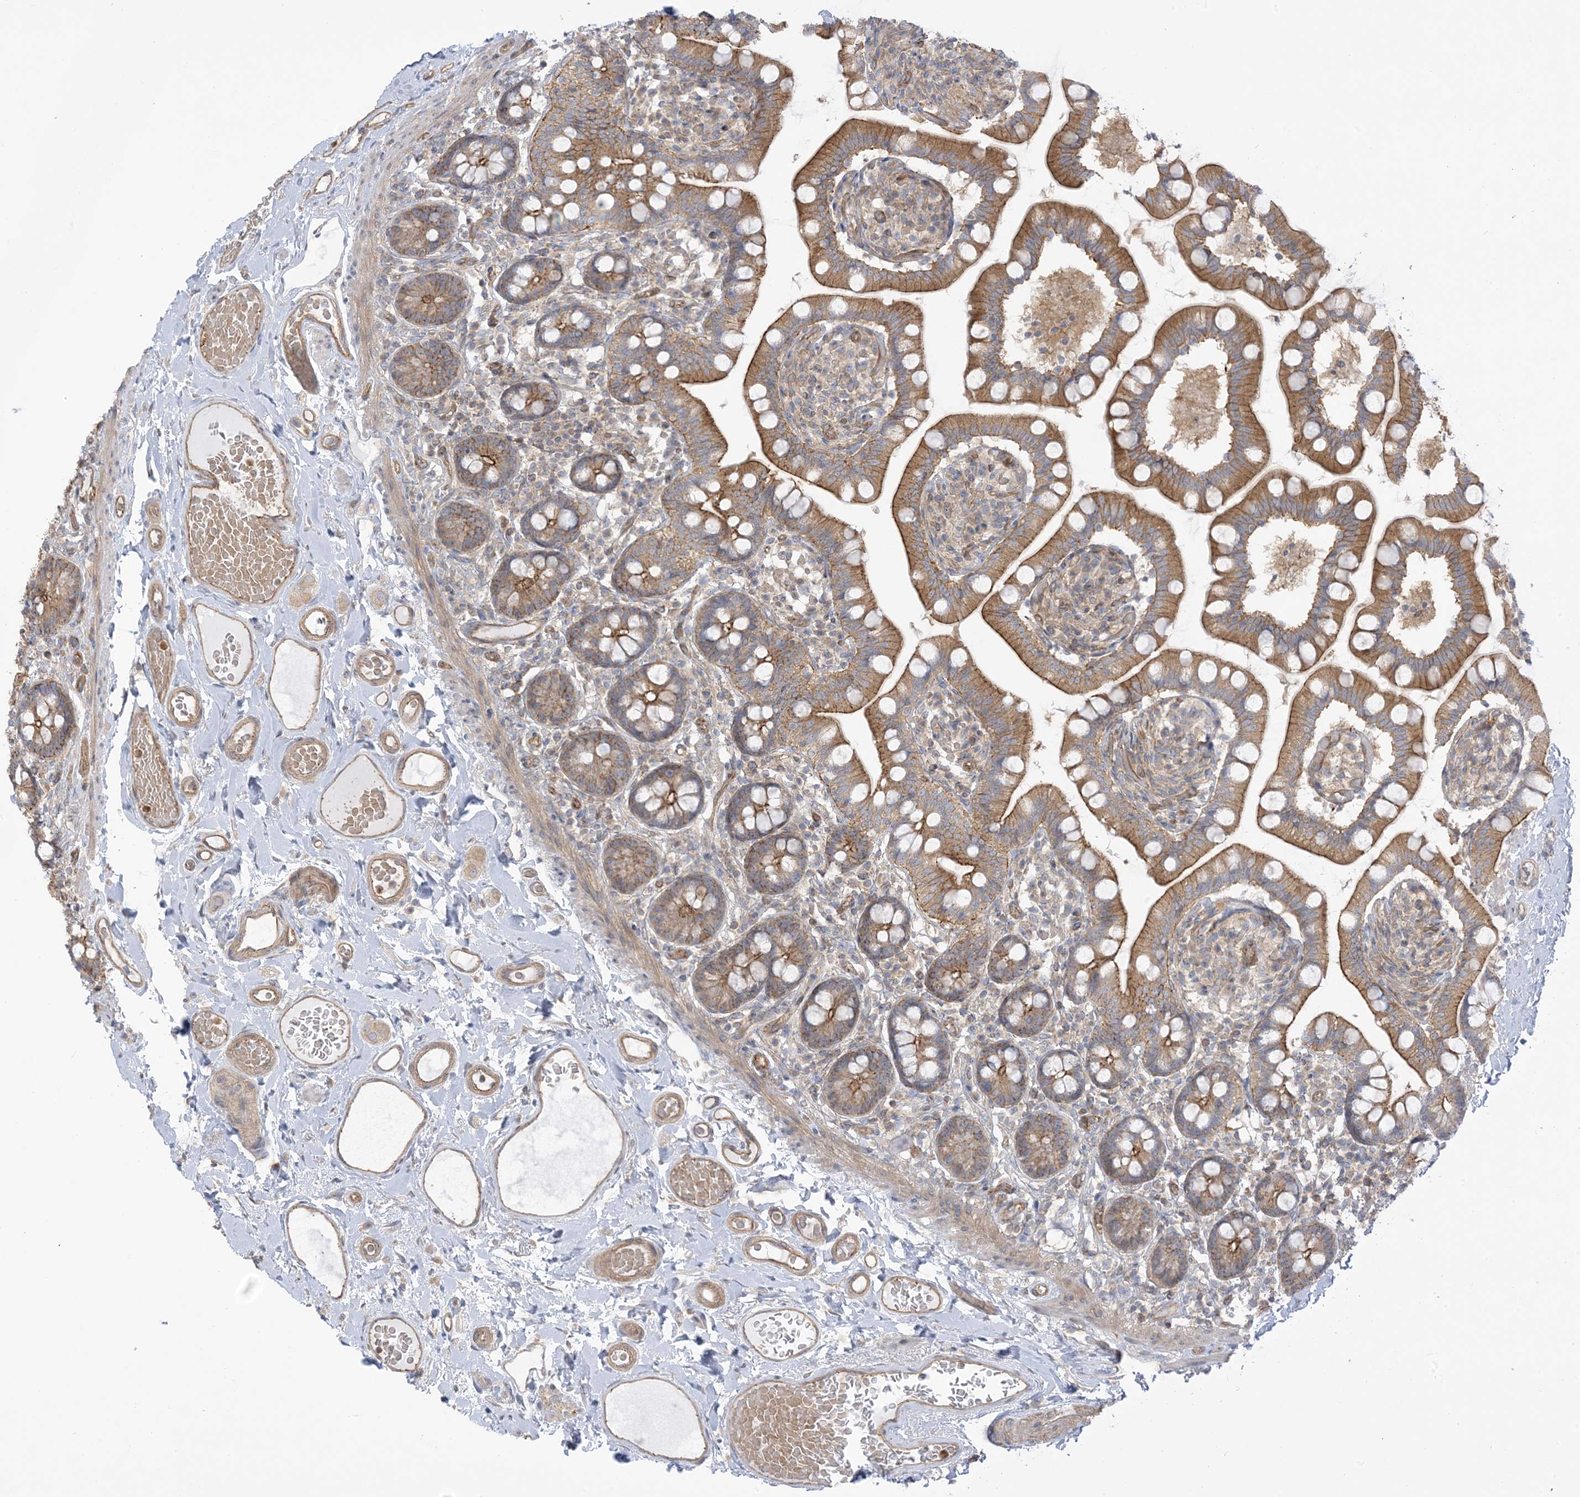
{"staining": {"intensity": "moderate", "quantity": ">75%", "location": "cytoplasmic/membranous"}, "tissue": "small intestine", "cell_type": "Glandular cells", "image_type": "normal", "snomed": [{"axis": "morphology", "description": "Normal tissue, NOS"}, {"axis": "topography", "description": "Small intestine"}], "caption": "Immunohistochemical staining of benign small intestine shows moderate cytoplasmic/membranous protein expression in about >75% of glandular cells.", "gene": "ICMT", "patient": {"sex": "female", "age": 64}}